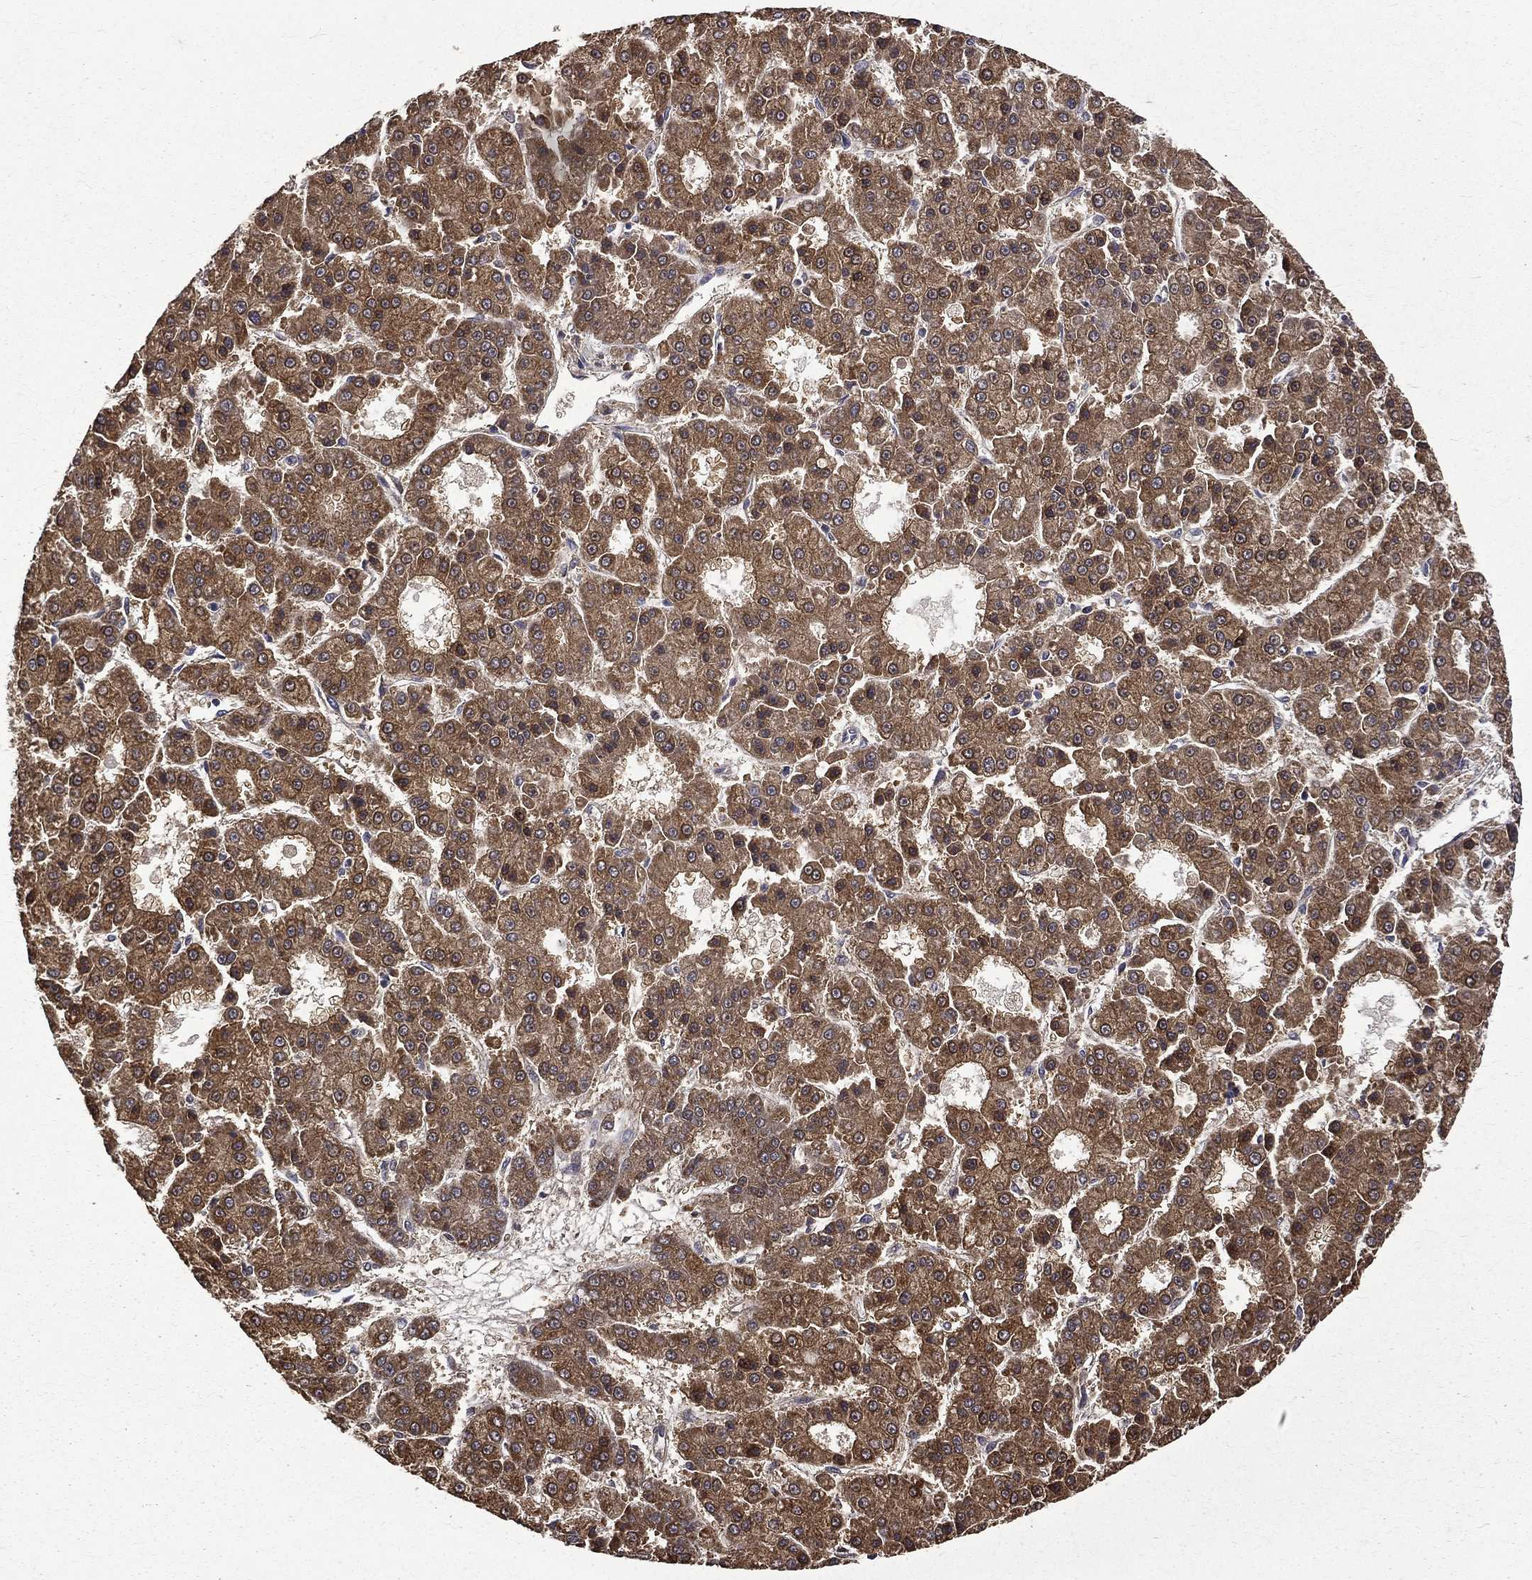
{"staining": {"intensity": "moderate", "quantity": ">75%", "location": "cytoplasmic/membranous"}, "tissue": "liver cancer", "cell_type": "Tumor cells", "image_type": "cancer", "snomed": [{"axis": "morphology", "description": "Carcinoma, Hepatocellular, NOS"}, {"axis": "topography", "description": "Liver"}], "caption": "About >75% of tumor cells in human liver cancer (hepatocellular carcinoma) show moderate cytoplasmic/membranous protein positivity as visualized by brown immunohistochemical staining.", "gene": "RPGR", "patient": {"sex": "male", "age": 70}}